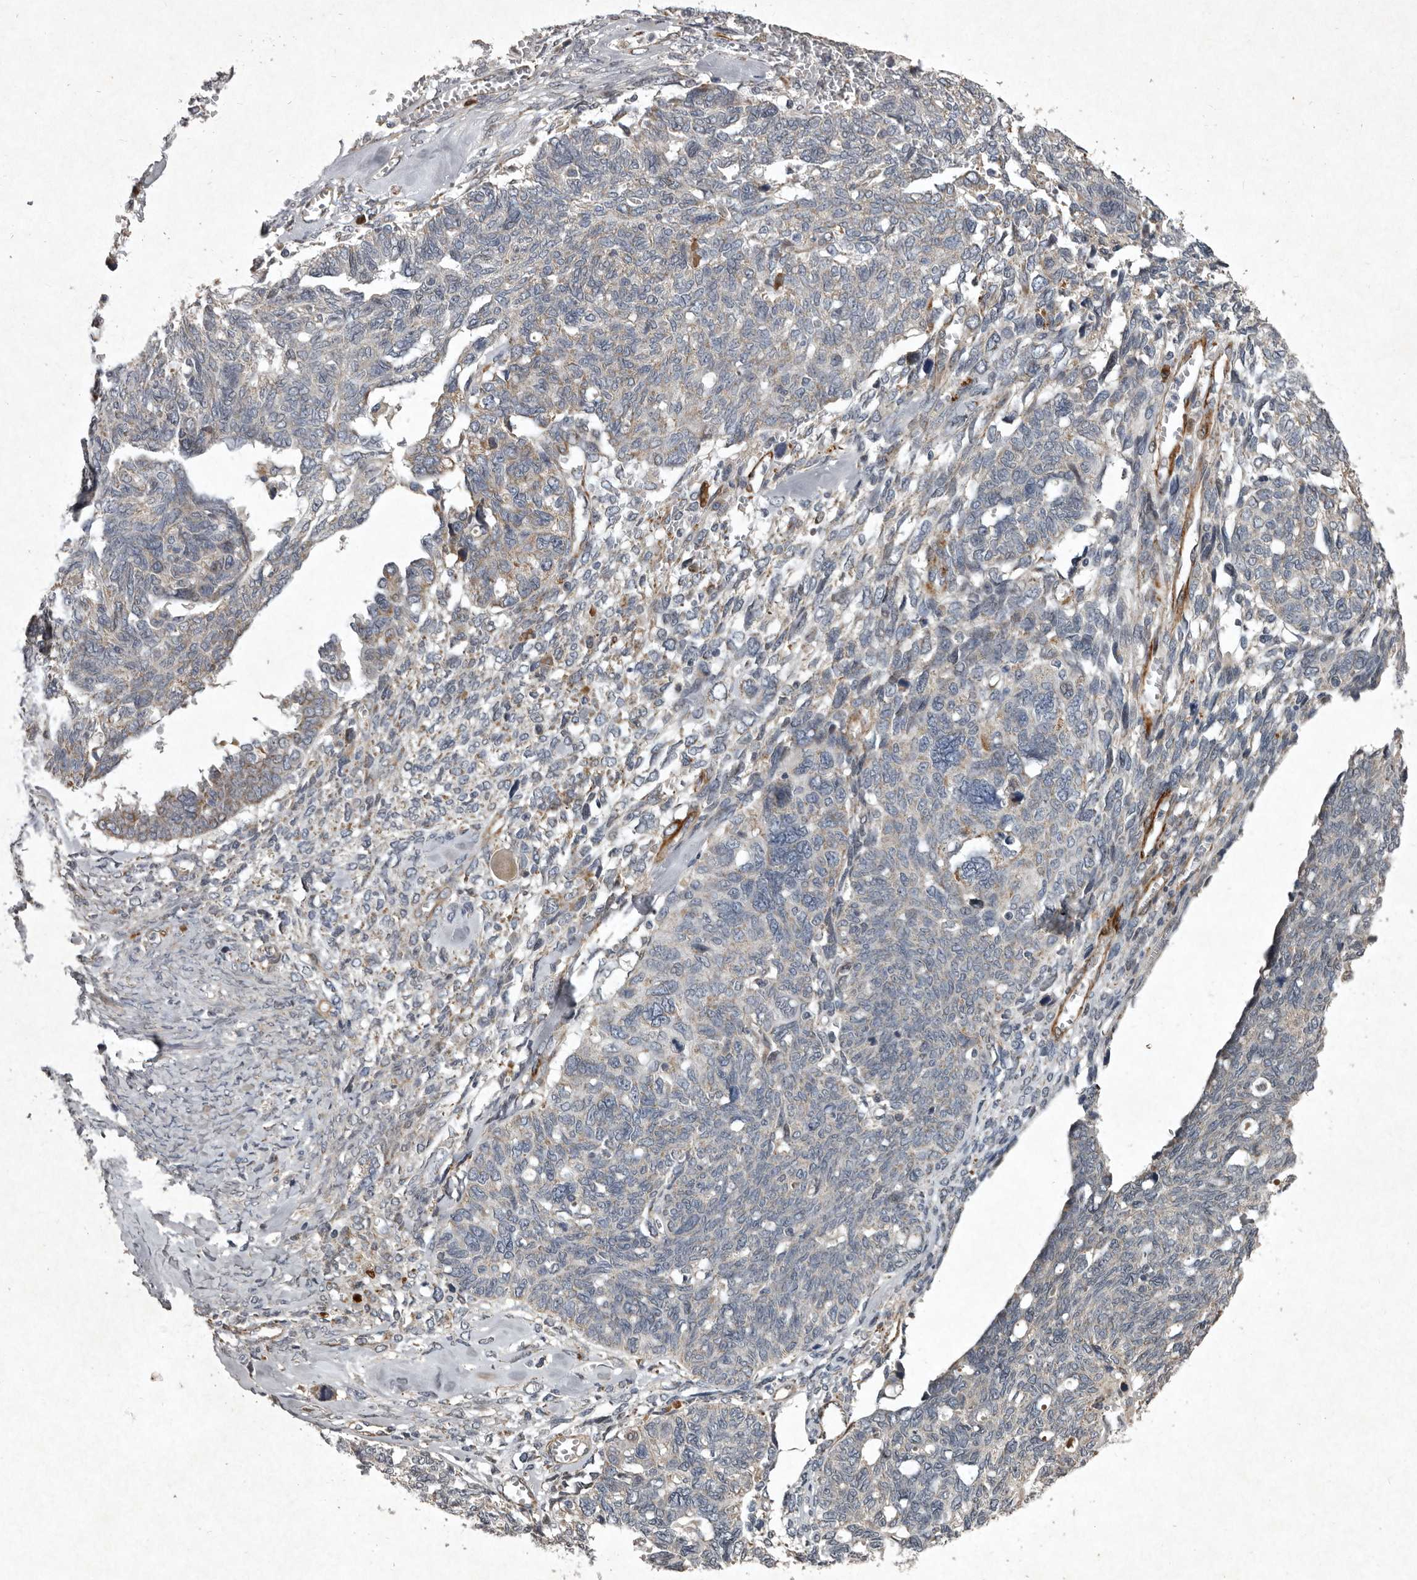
{"staining": {"intensity": "moderate", "quantity": "<25%", "location": "cytoplasmic/membranous"}, "tissue": "ovarian cancer", "cell_type": "Tumor cells", "image_type": "cancer", "snomed": [{"axis": "morphology", "description": "Cystadenocarcinoma, serous, NOS"}, {"axis": "topography", "description": "Ovary"}], "caption": "A high-resolution histopathology image shows immunohistochemistry staining of serous cystadenocarcinoma (ovarian), which displays moderate cytoplasmic/membranous positivity in approximately <25% of tumor cells. The protein is stained brown, and the nuclei are stained in blue (DAB (3,3'-diaminobenzidine) IHC with brightfield microscopy, high magnification).", "gene": "MRPS15", "patient": {"sex": "female", "age": 79}}